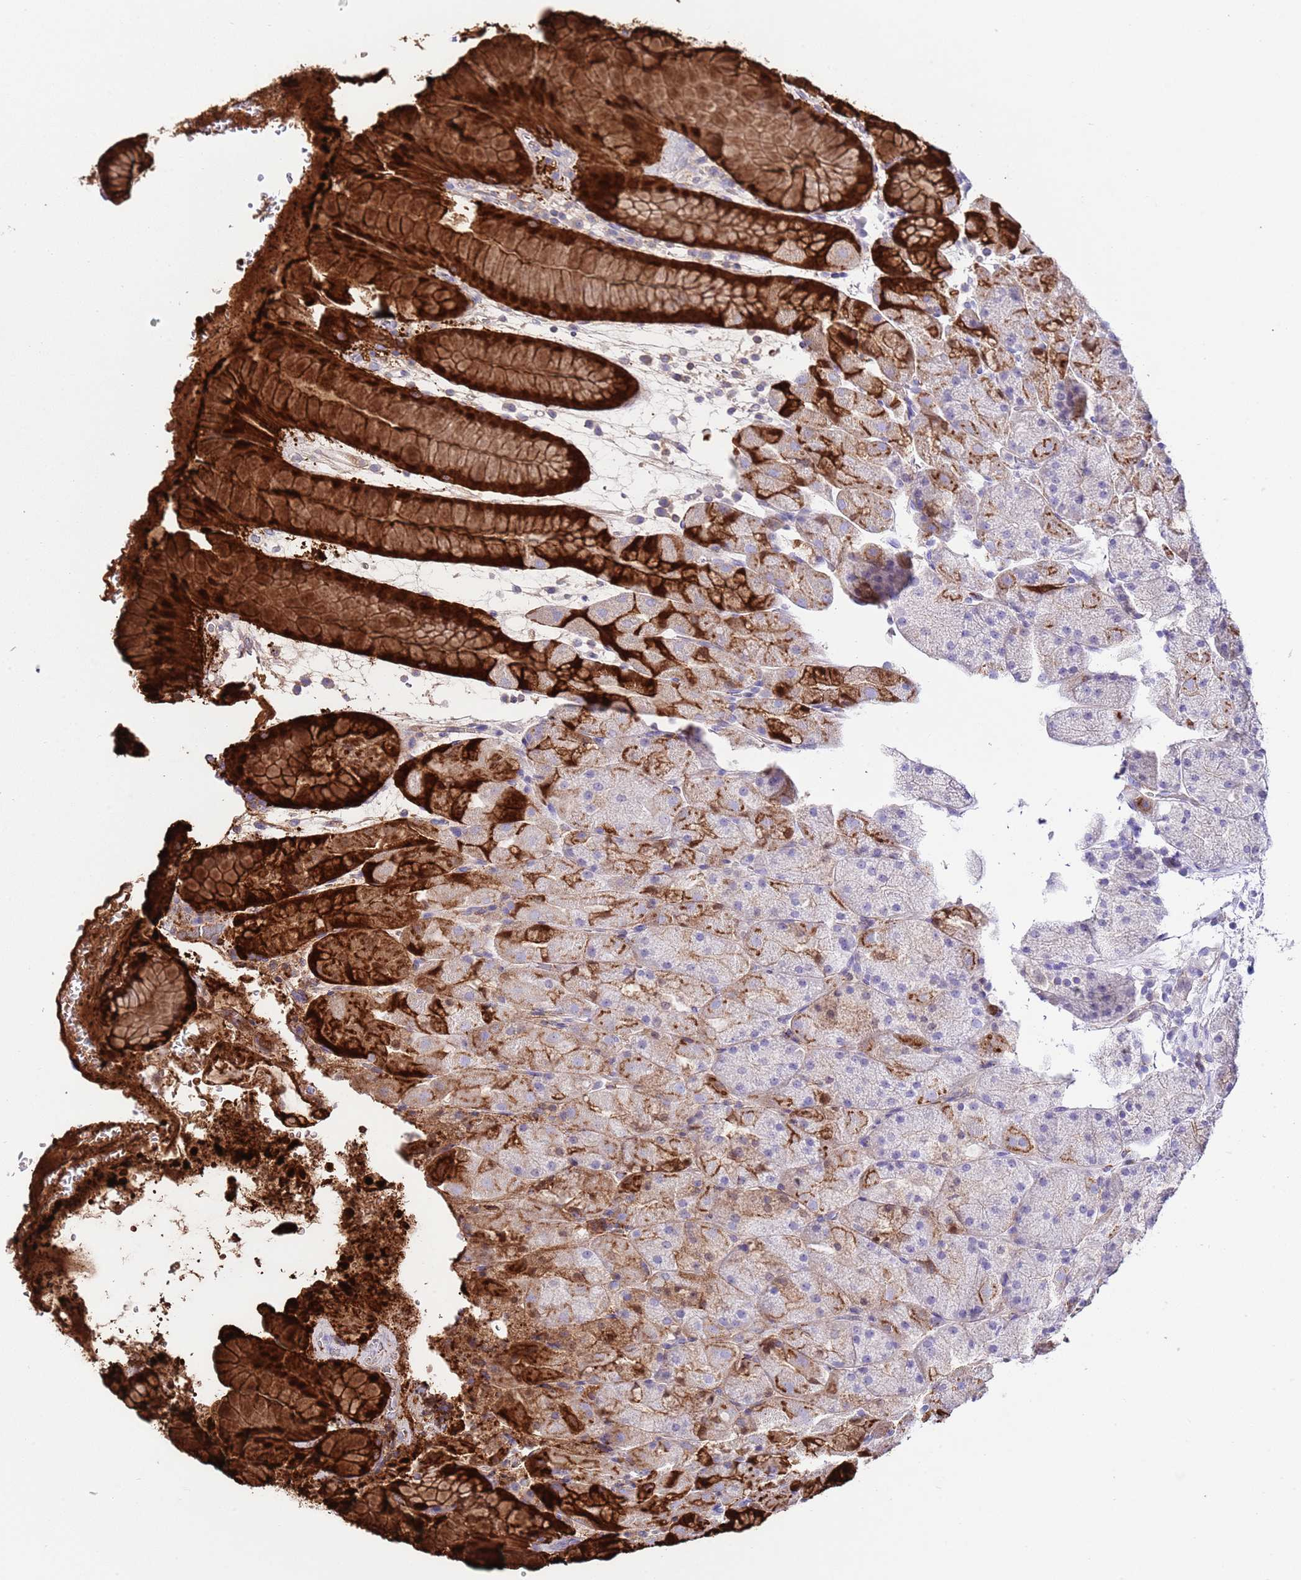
{"staining": {"intensity": "strong", "quantity": "25%-75%", "location": "cytoplasmic/membranous,nuclear"}, "tissue": "stomach", "cell_type": "Glandular cells", "image_type": "normal", "snomed": [{"axis": "morphology", "description": "Normal tissue, NOS"}, {"axis": "topography", "description": "Stomach, upper"}, {"axis": "topography", "description": "Stomach, lower"}], "caption": "The histopathology image displays a brown stain indicating the presence of a protein in the cytoplasmic/membranous,nuclear of glandular cells in stomach.", "gene": "ALDH3A1", "patient": {"sex": "male", "age": 67}}